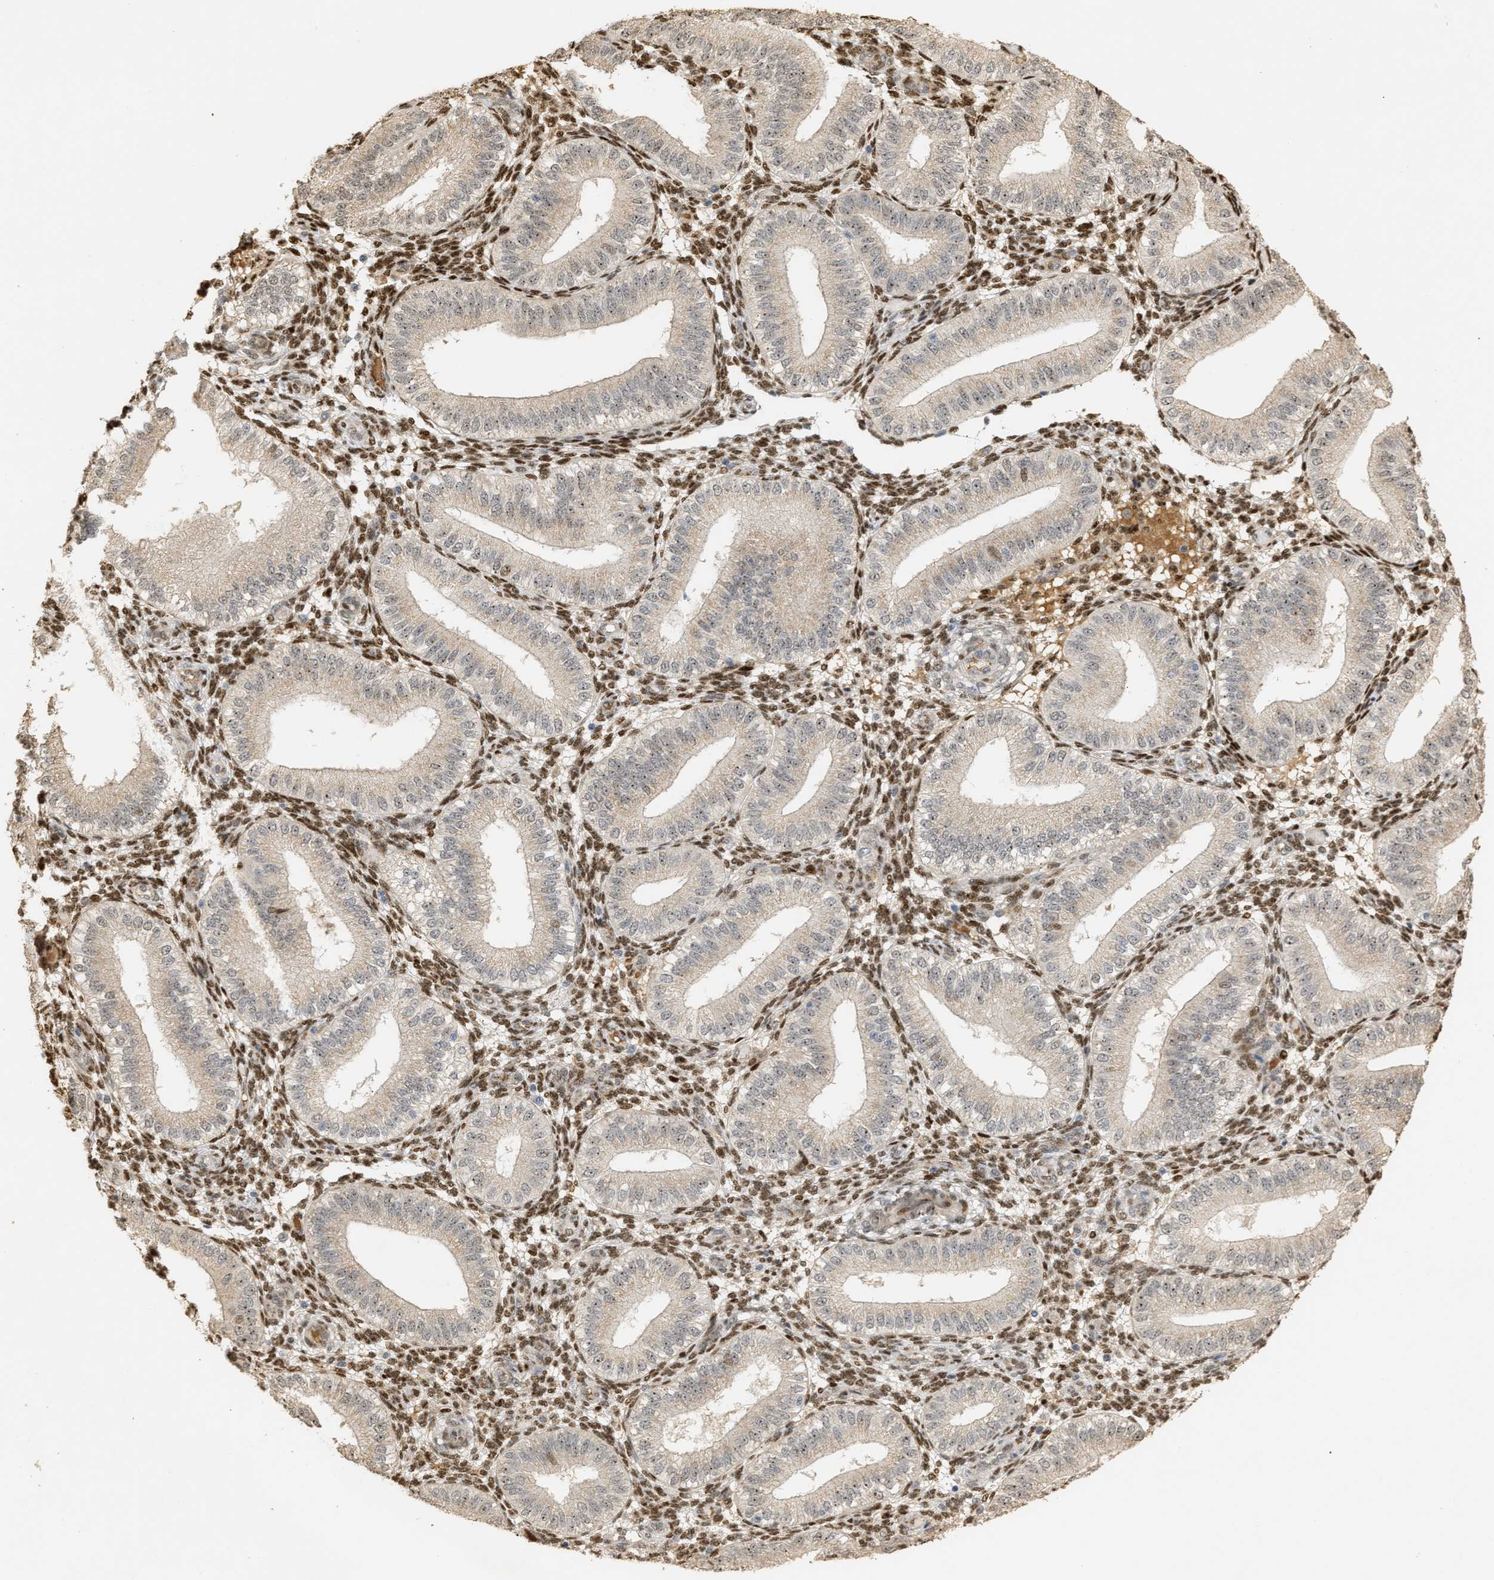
{"staining": {"intensity": "moderate", "quantity": "25%-75%", "location": "nuclear"}, "tissue": "endometrium", "cell_type": "Cells in endometrial stroma", "image_type": "normal", "snomed": [{"axis": "morphology", "description": "Normal tissue, NOS"}, {"axis": "topography", "description": "Endometrium"}], "caption": "This histopathology image exhibits immunohistochemistry staining of unremarkable human endometrium, with medium moderate nuclear staining in approximately 25%-75% of cells in endometrial stroma.", "gene": "ZFAND5", "patient": {"sex": "female", "age": 39}}